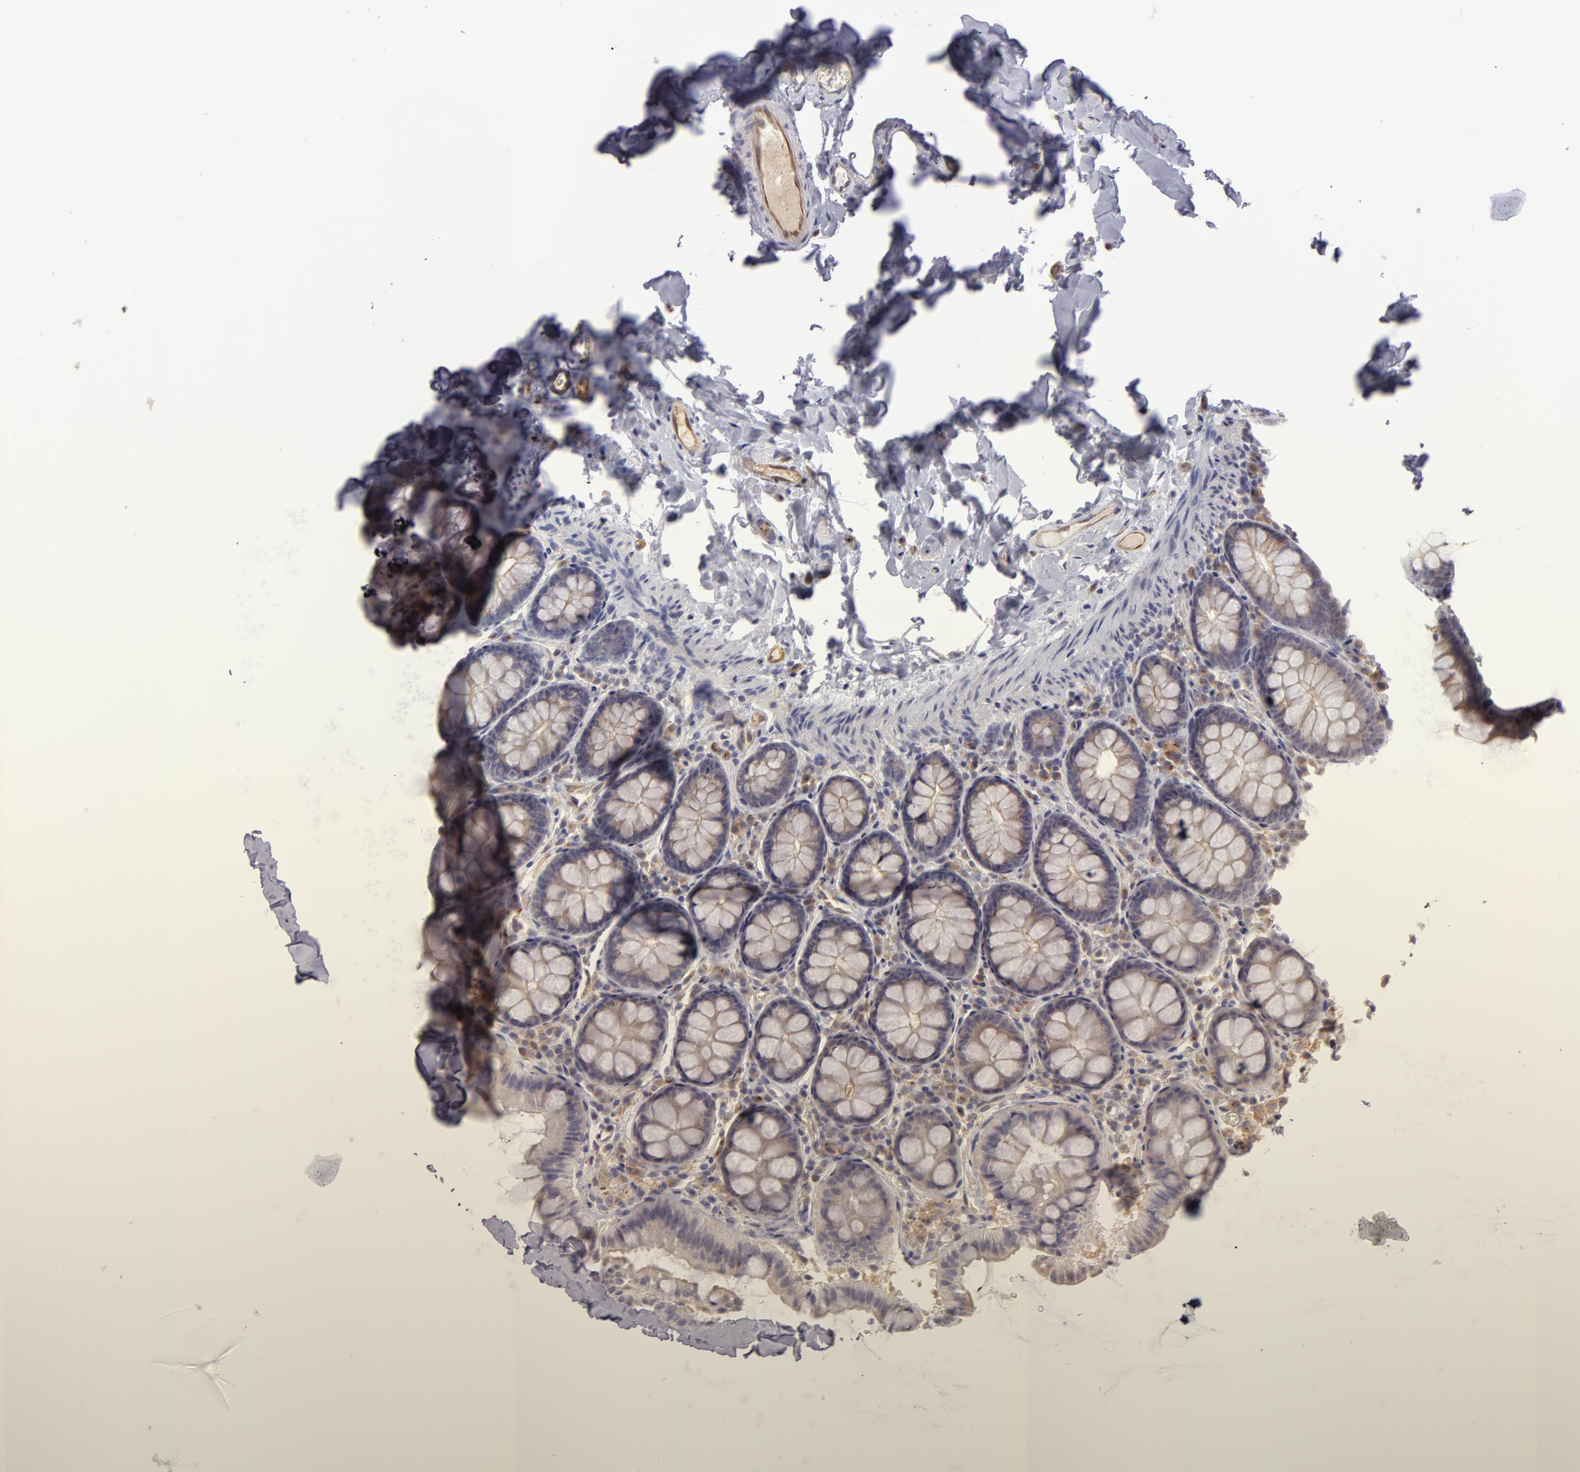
{"staining": {"intensity": "moderate", "quantity": ">75%", "location": "cytoplasmic/membranous"}, "tissue": "colon", "cell_type": "Endothelial cells", "image_type": "normal", "snomed": [{"axis": "morphology", "description": "Normal tissue, NOS"}, {"axis": "topography", "description": "Colon"}], "caption": "Normal colon exhibits moderate cytoplasmic/membranous positivity in about >75% of endothelial cells.", "gene": "ZNF229", "patient": {"sex": "female", "age": 61}}